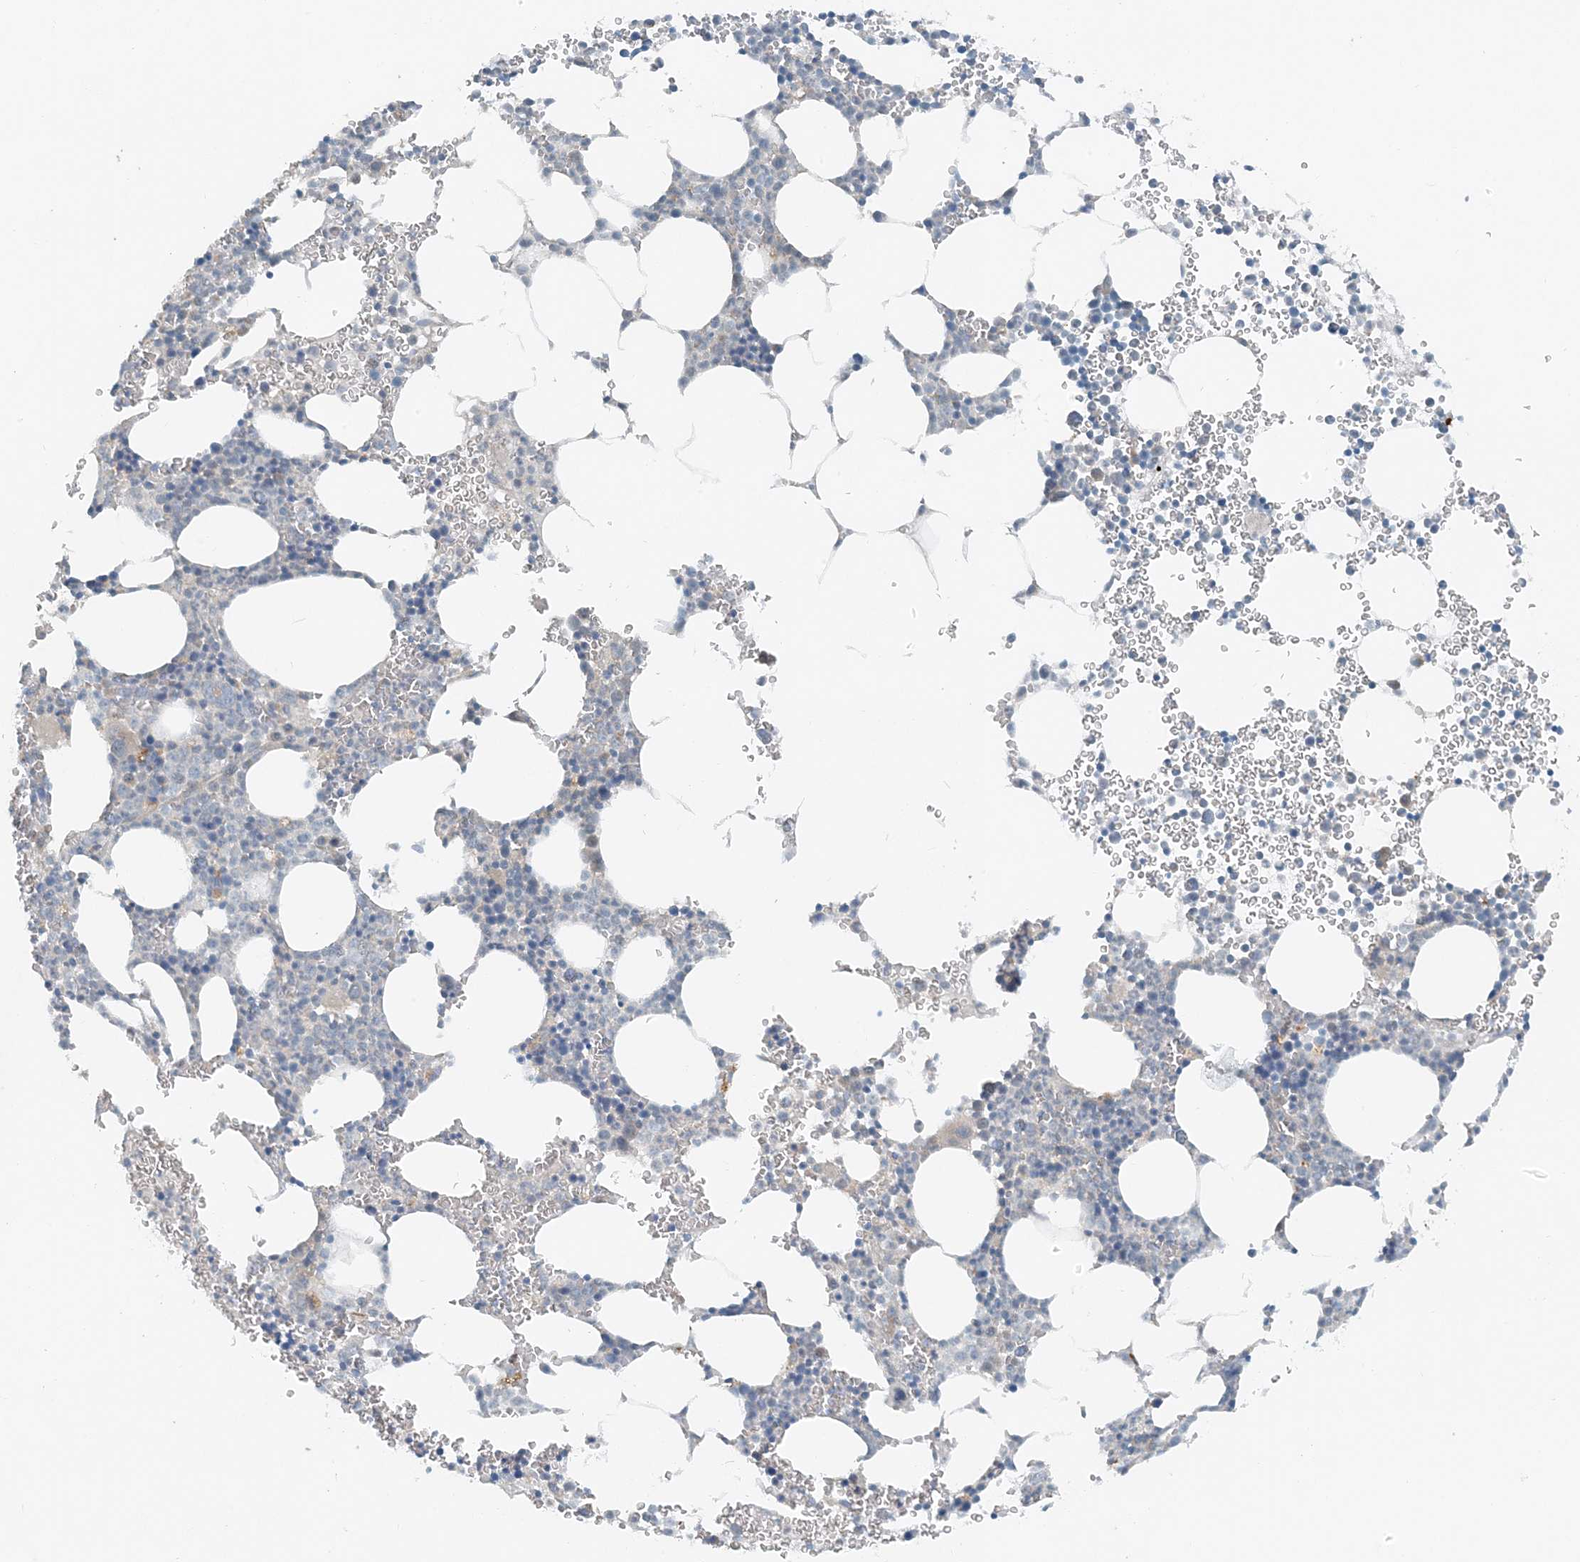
{"staining": {"intensity": "negative", "quantity": "none", "location": "none"}, "tissue": "bone marrow", "cell_type": "Hematopoietic cells", "image_type": "normal", "snomed": [{"axis": "morphology", "description": "Normal tissue, NOS"}, {"axis": "topography", "description": "Bone marrow"}], "caption": "High magnification brightfield microscopy of normal bone marrow stained with DAB (brown) and counterstained with hematoxylin (blue): hematopoietic cells show no significant positivity.", "gene": "MITD1", "patient": {"sex": "female", "age": 78}}